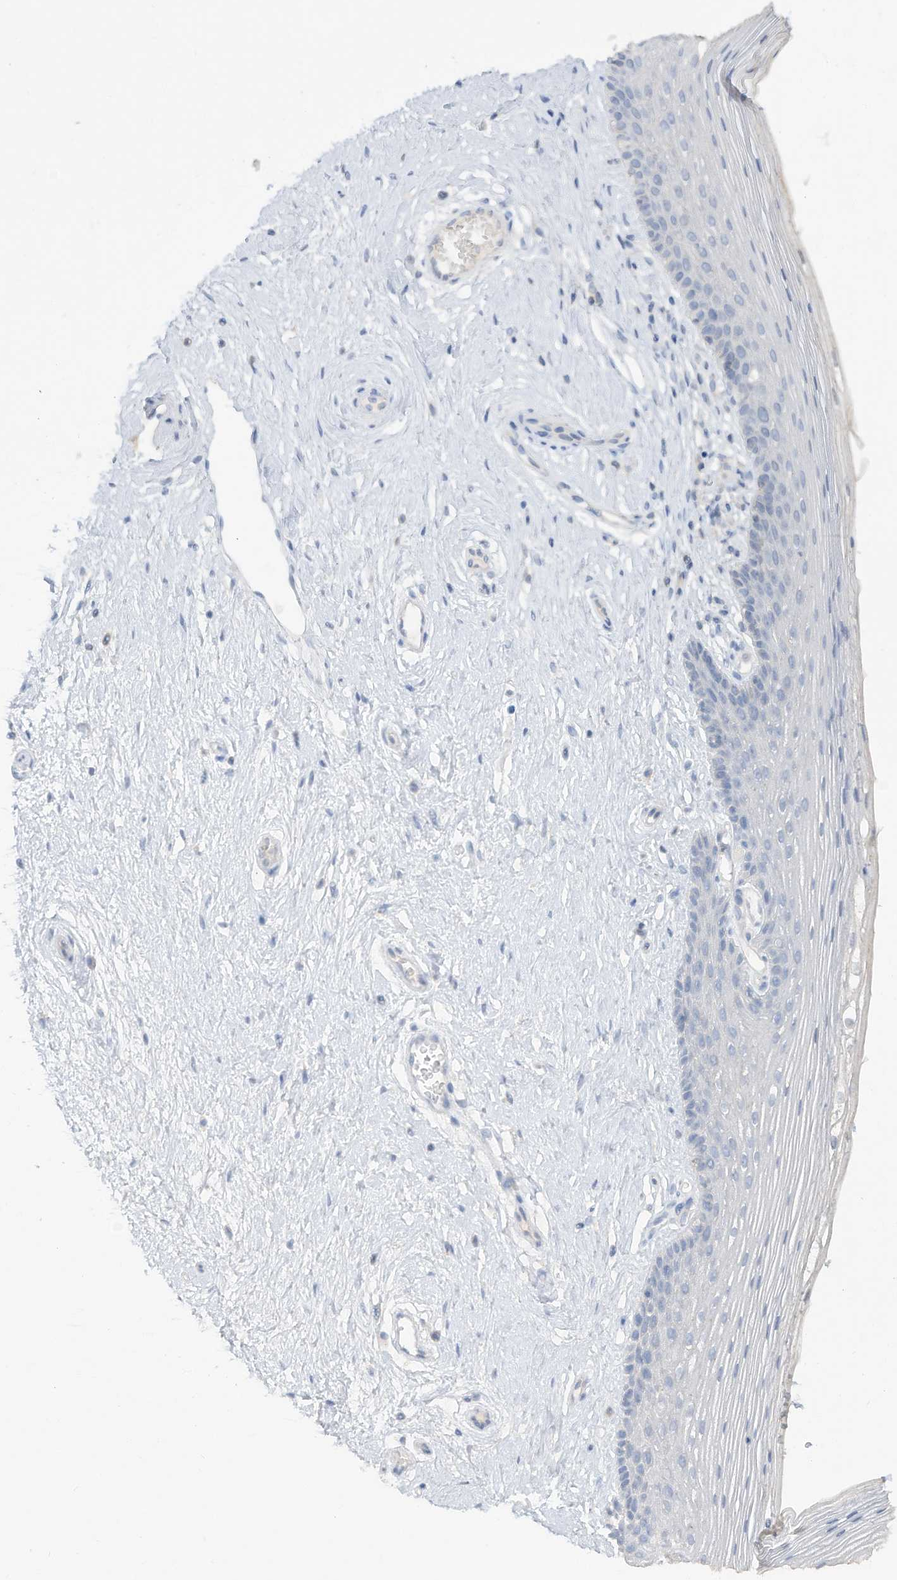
{"staining": {"intensity": "negative", "quantity": "none", "location": "none"}, "tissue": "vagina", "cell_type": "Squamous epithelial cells", "image_type": "normal", "snomed": [{"axis": "morphology", "description": "Normal tissue, NOS"}, {"axis": "topography", "description": "Vagina"}], "caption": "Micrograph shows no protein staining in squamous epithelial cells of benign vagina. (DAB IHC visualized using brightfield microscopy, high magnification).", "gene": "HAS3", "patient": {"sex": "female", "age": 46}}